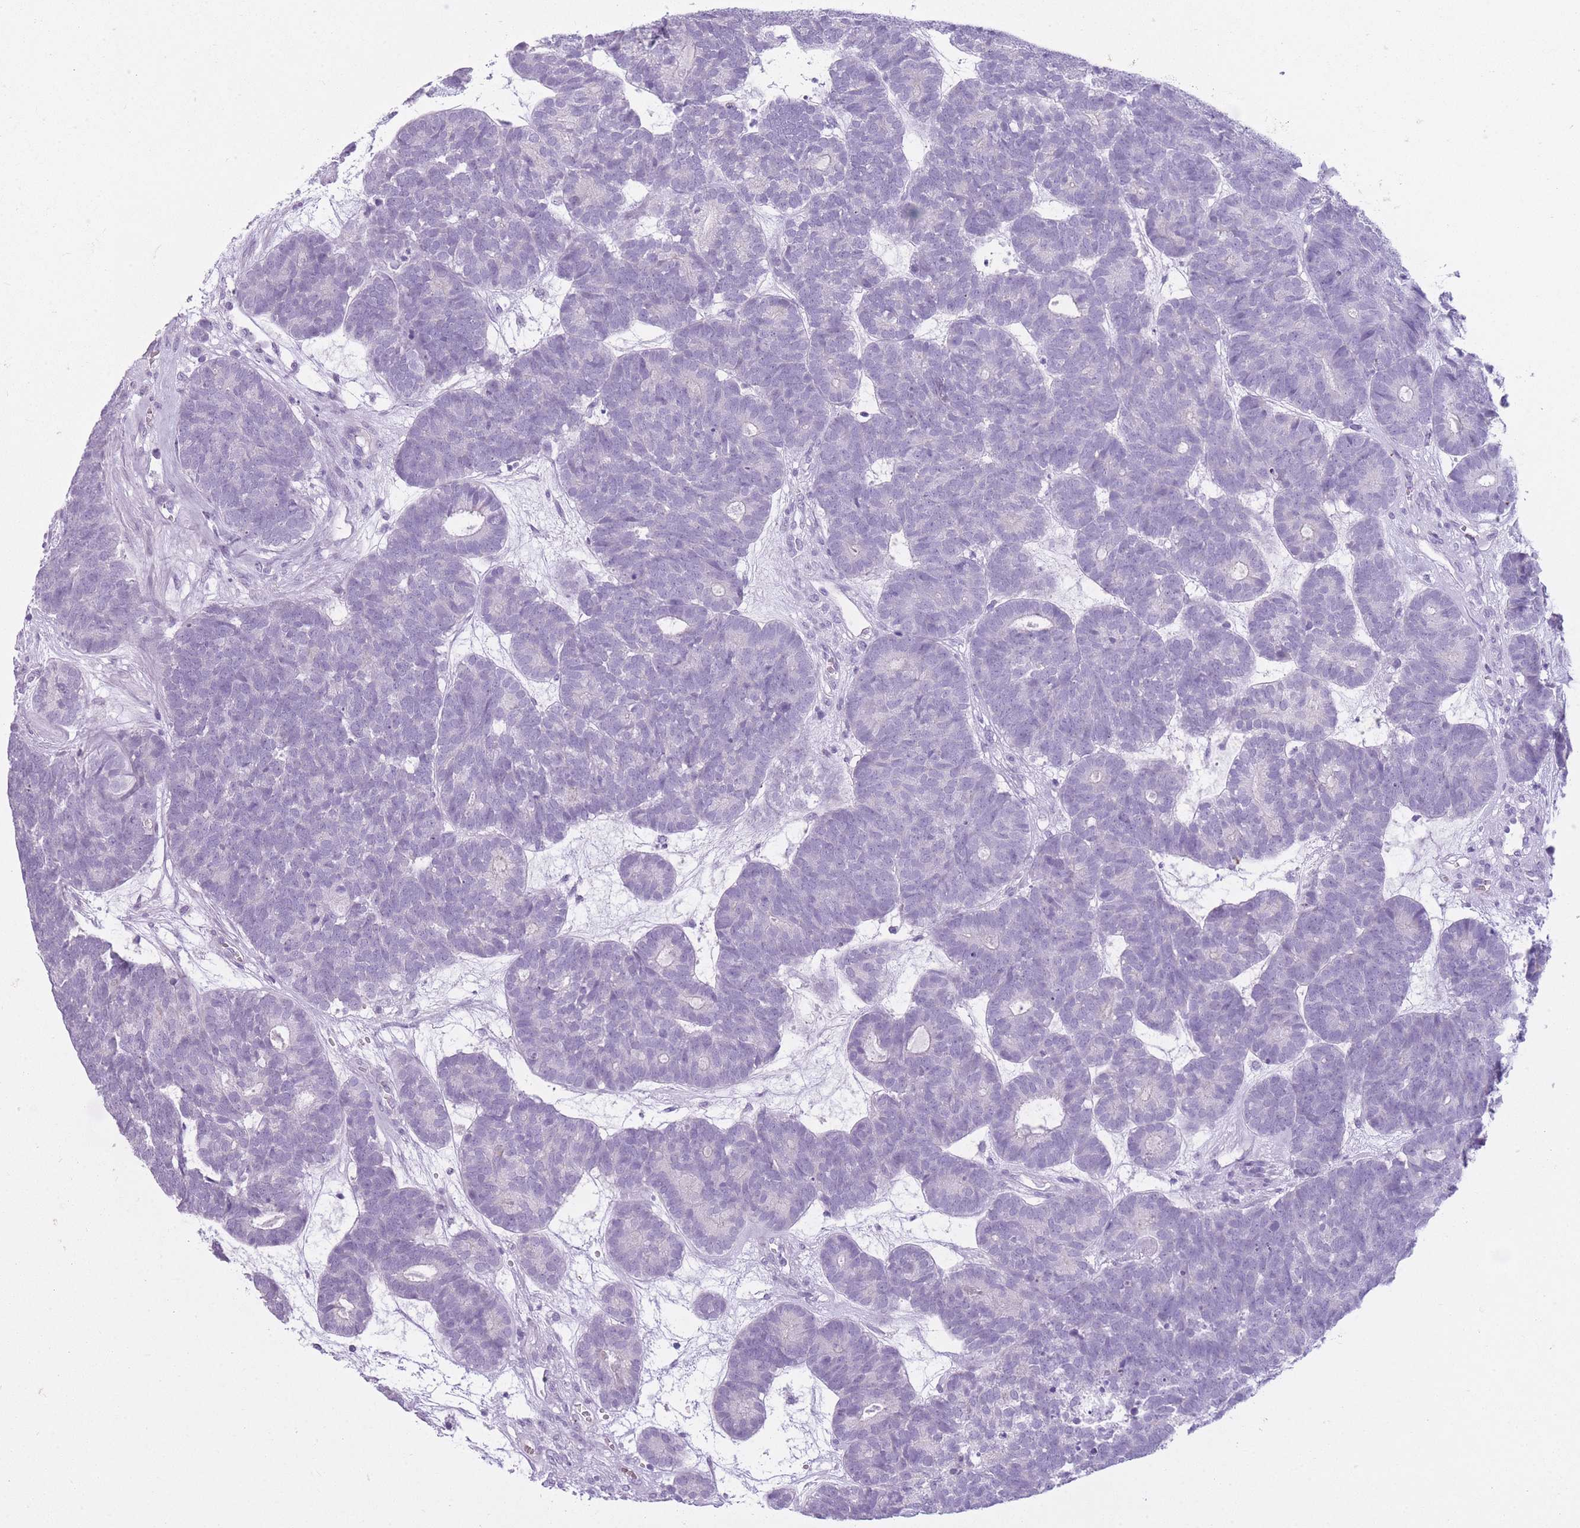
{"staining": {"intensity": "negative", "quantity": "none", "location": "none"}, "tissue": "head and neck cancer", "cell_type": "Tumor cells", "image_type": "cancer", "snomed": [{"axis": "morphology", "description": "Adenocarcinoma, NOS"}, {"axis": "topography", "description": "Head-Neck"}], "caption": "IHC of human head and neck cancer demonstrates no staining in tumor cells. (Stains: DAB immunohistochemistry with hematoxylin counter stain, Microscopy: brightfield microscopy at high magnification).", "gene": "GOLGA6D", "patient": {"sex": "female", "age": 81}}